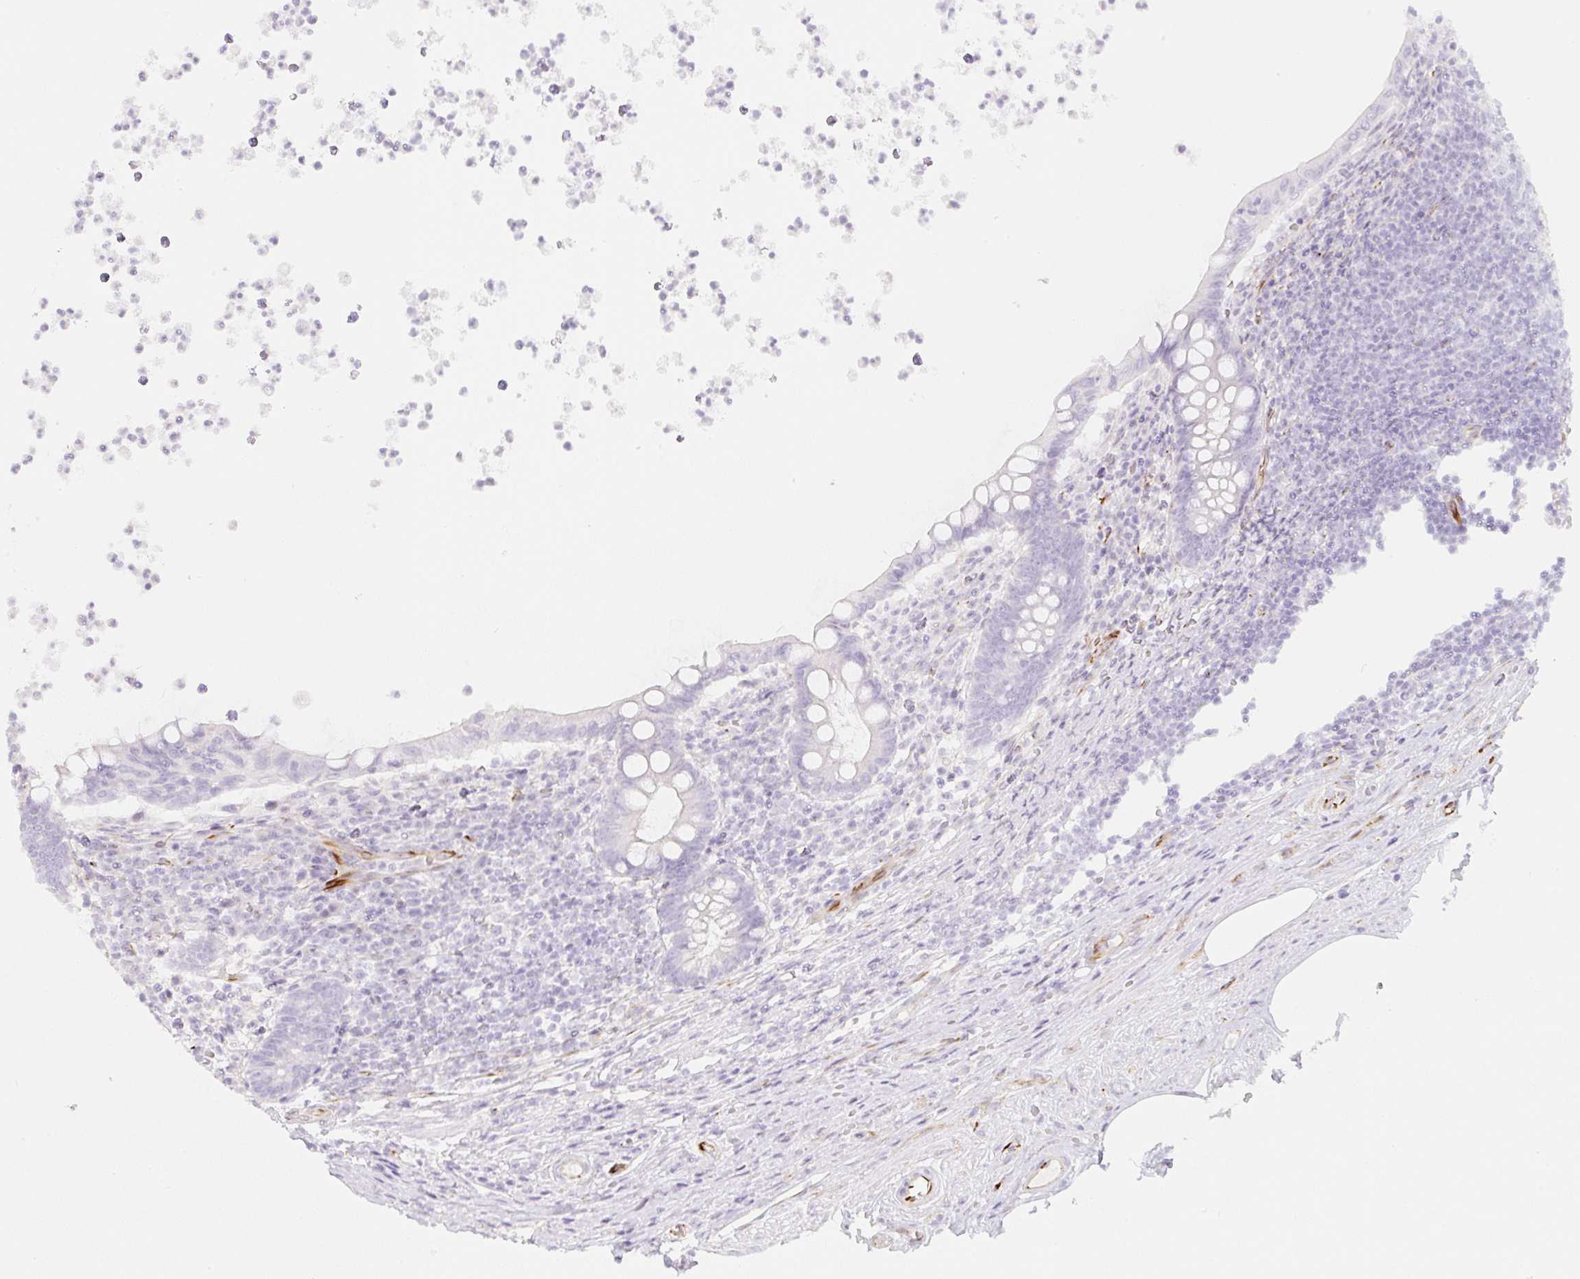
{"staining": {"intensity": "negative", "quantity": "none", "location": "none"}, "tissue": "appendix", "cell_type": "Glandular cells", "image_type": "normal", "snomed": [{"axis": "morphology", "description": "Normal tissue, NOS"}, {"axis": "topography", "description": "Appendix"}], "caption": "An immunohistochemistry photomicrograph of unremarkable appendix is shown. There is no staining in glandular cells of appendix. (Immunohistochemistry, brightfield microscopy, high magnification).", "gene": "ZNF689", "patient": {"sex": "female", "age": 56}}